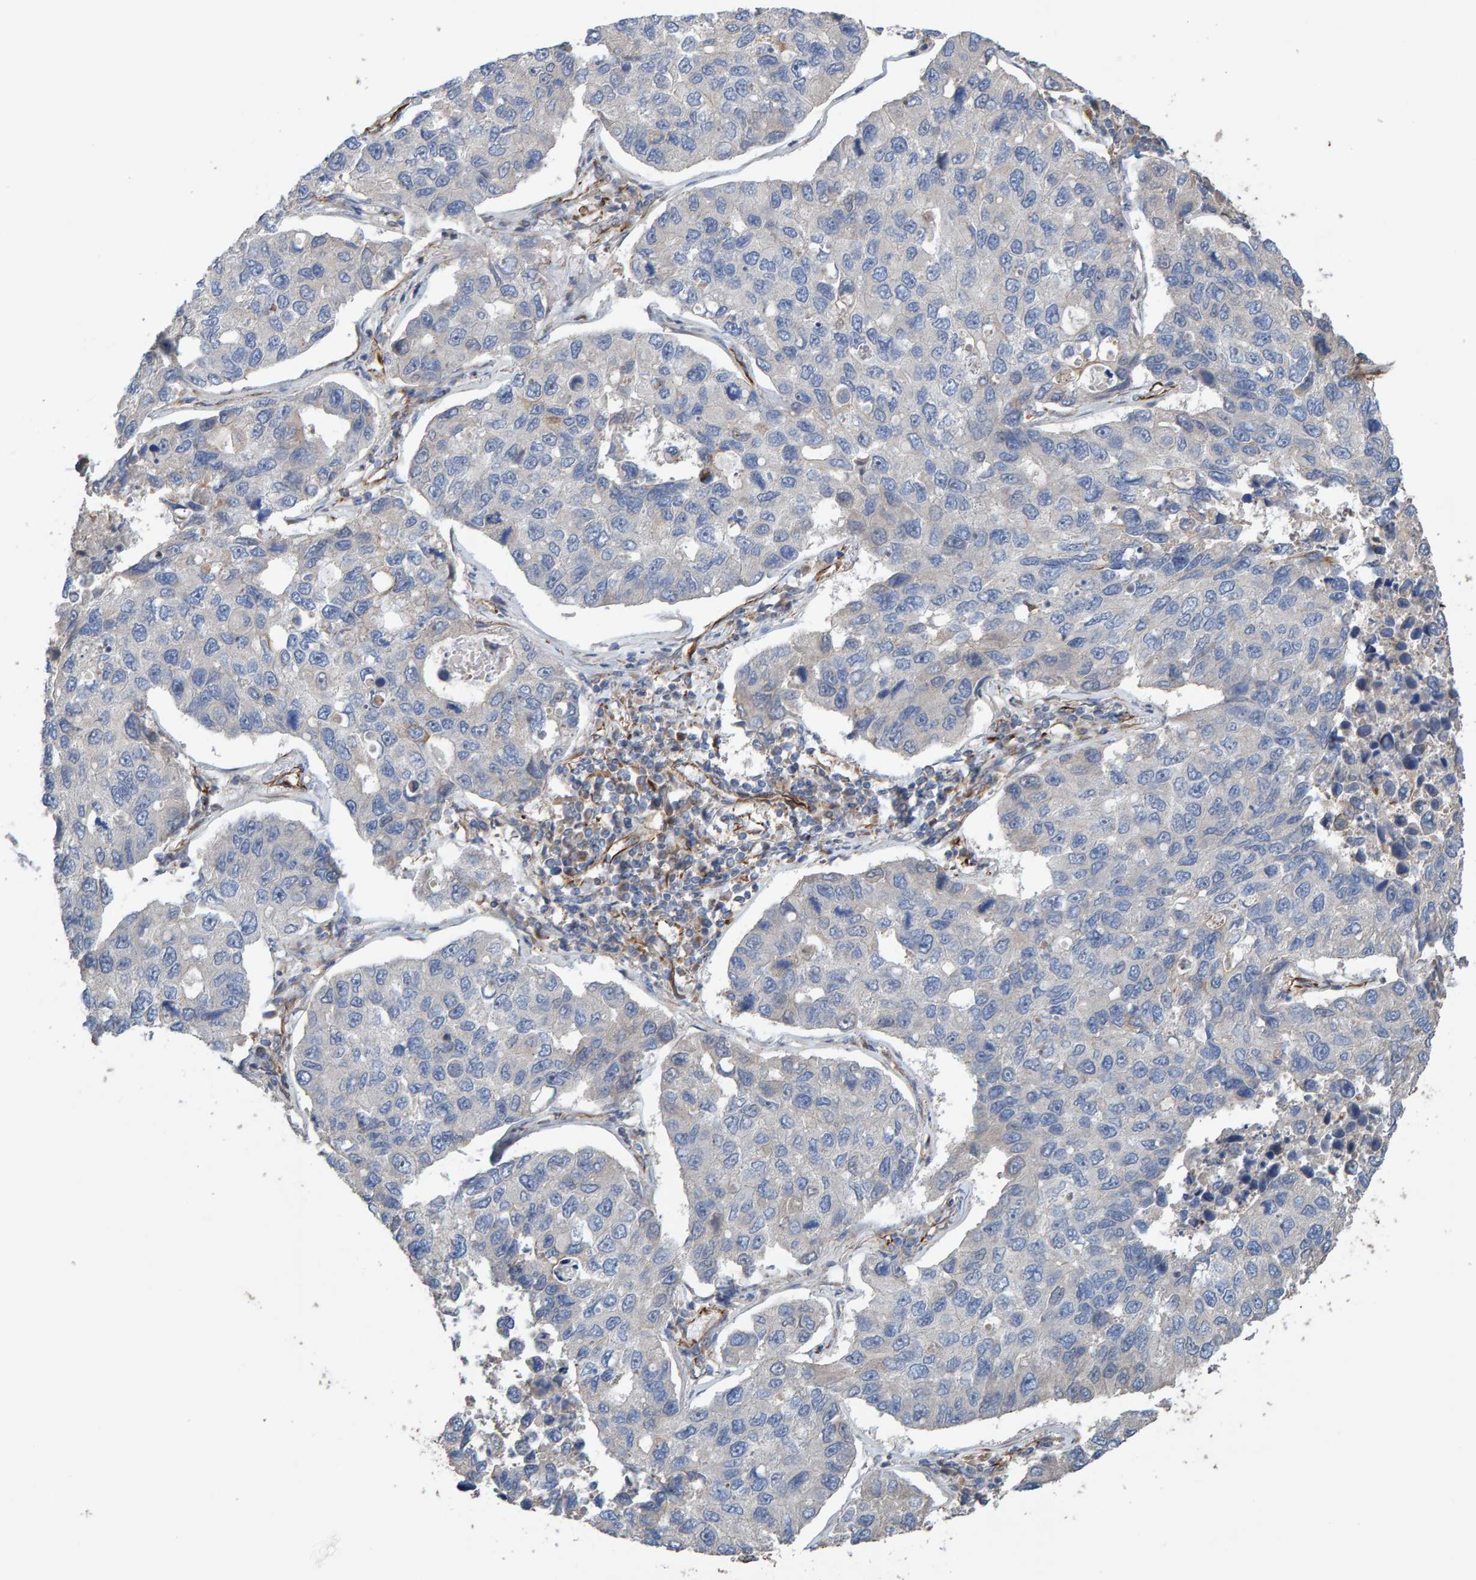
{"staining": {"intensity": "negative", "quantity": "none", "location": "none"}, "tissue": "lung cancer", "cell_type": "Tumor cells", "image_type": "cancer", "snomed": [{"axis": "morphology", "description": "Adenocarcinoma, NOS"}, {"axis": "topography", "description": "Lung"}], "caption": "Tumor cells show no significant staining in lung cancer. (DAB (3,3'-diaminobenzidine) immunohistochemistry (IHC), high magnification).", "gene": "ZNF347", "patient": {"sex": "male", "age": 64}}